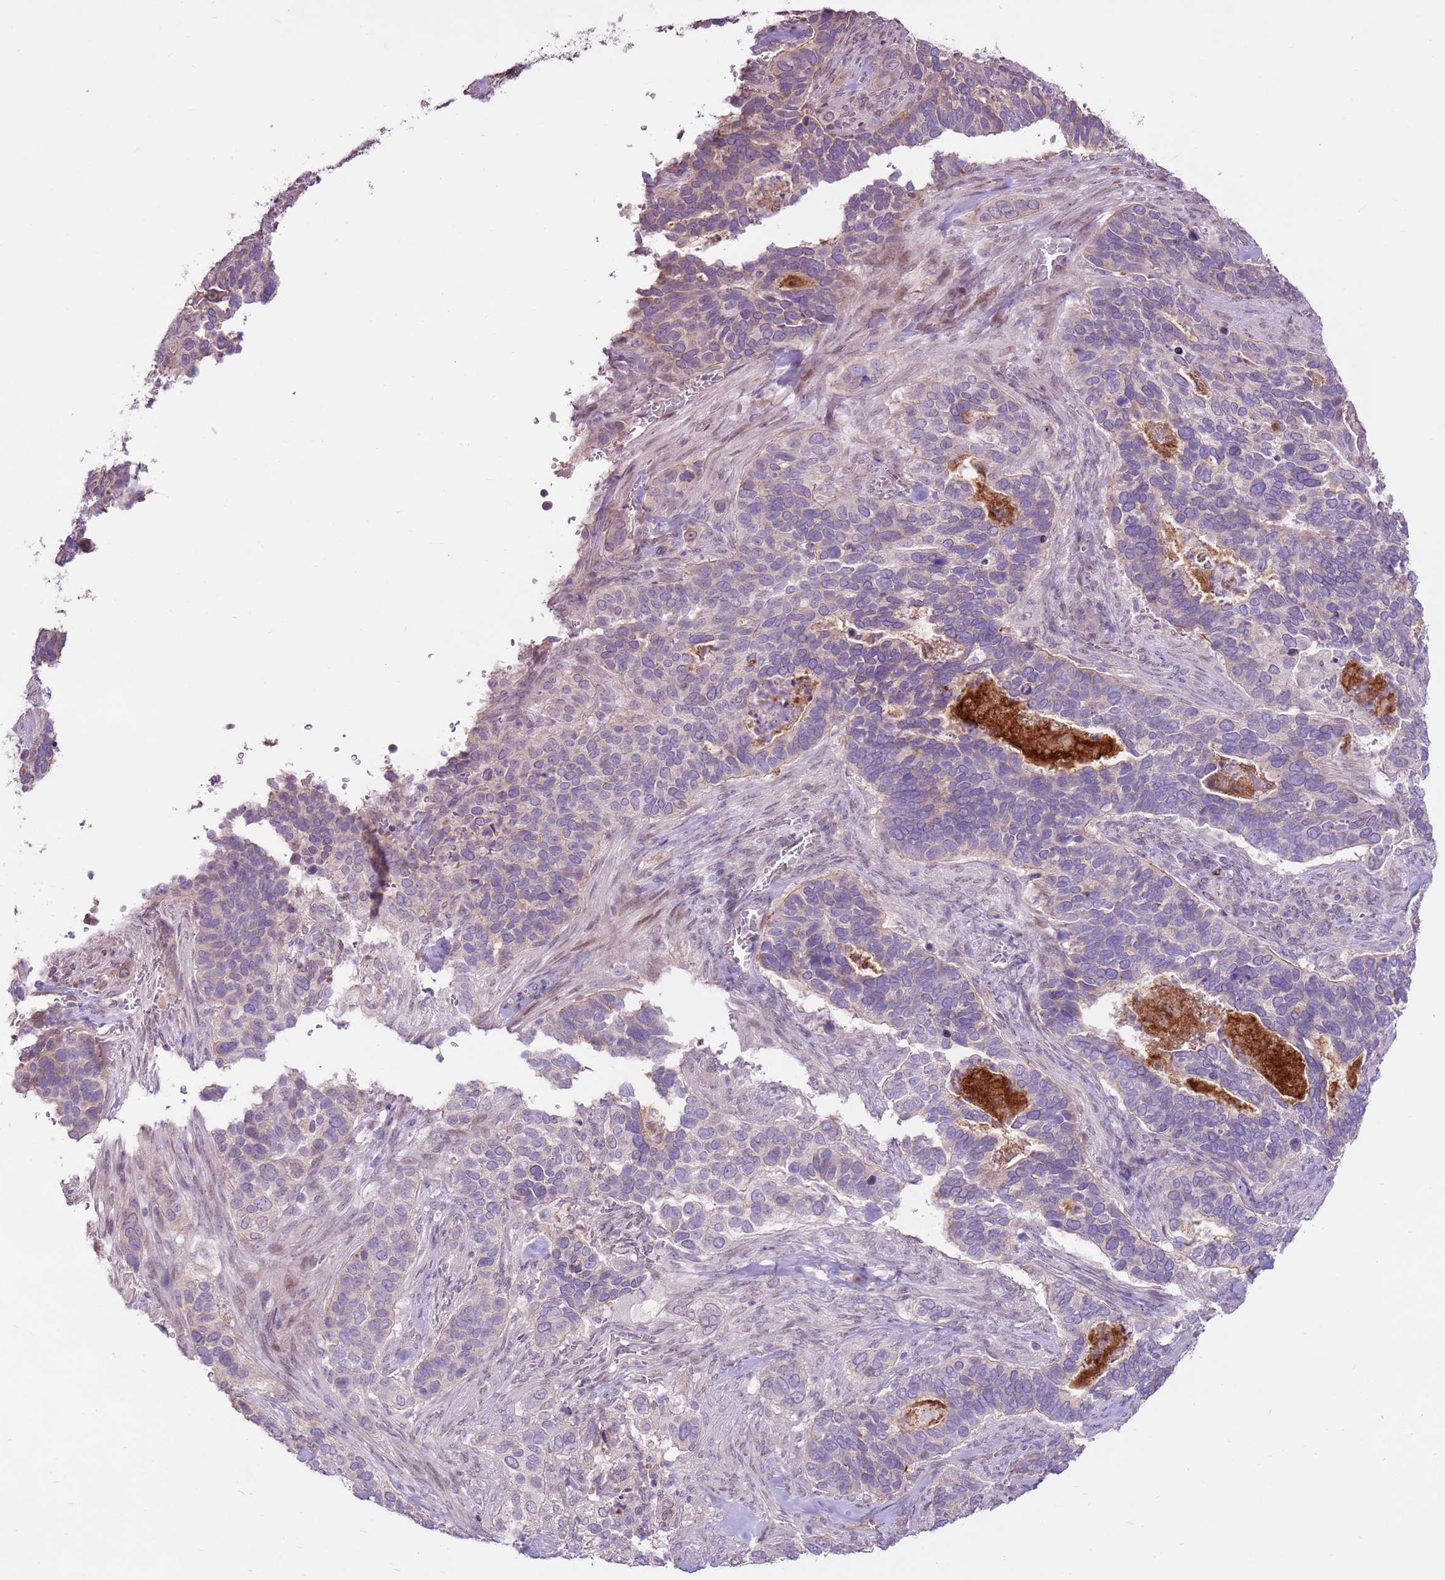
{"staining": {"intensity": "weak", "quantity": "<25%", "location": "cytoplasmic/membranous"}, "tissue": "cervical cancer", "cell_type": "Tumor cells", "image_type": "cancer", "snomed": [{"axis": "morphology", "description": "Squamous cell carcinoma, NOS"}, {"axis": "topography", "description": "Cervix"}], "caption": "IHC micrograph of cervical cancer (squamous cell carcinoma) stained for a protein (brown), which shows no positivity in tumor cells.", "gene": "LGI4", "patient": {"sex": "female", "age": 38}}